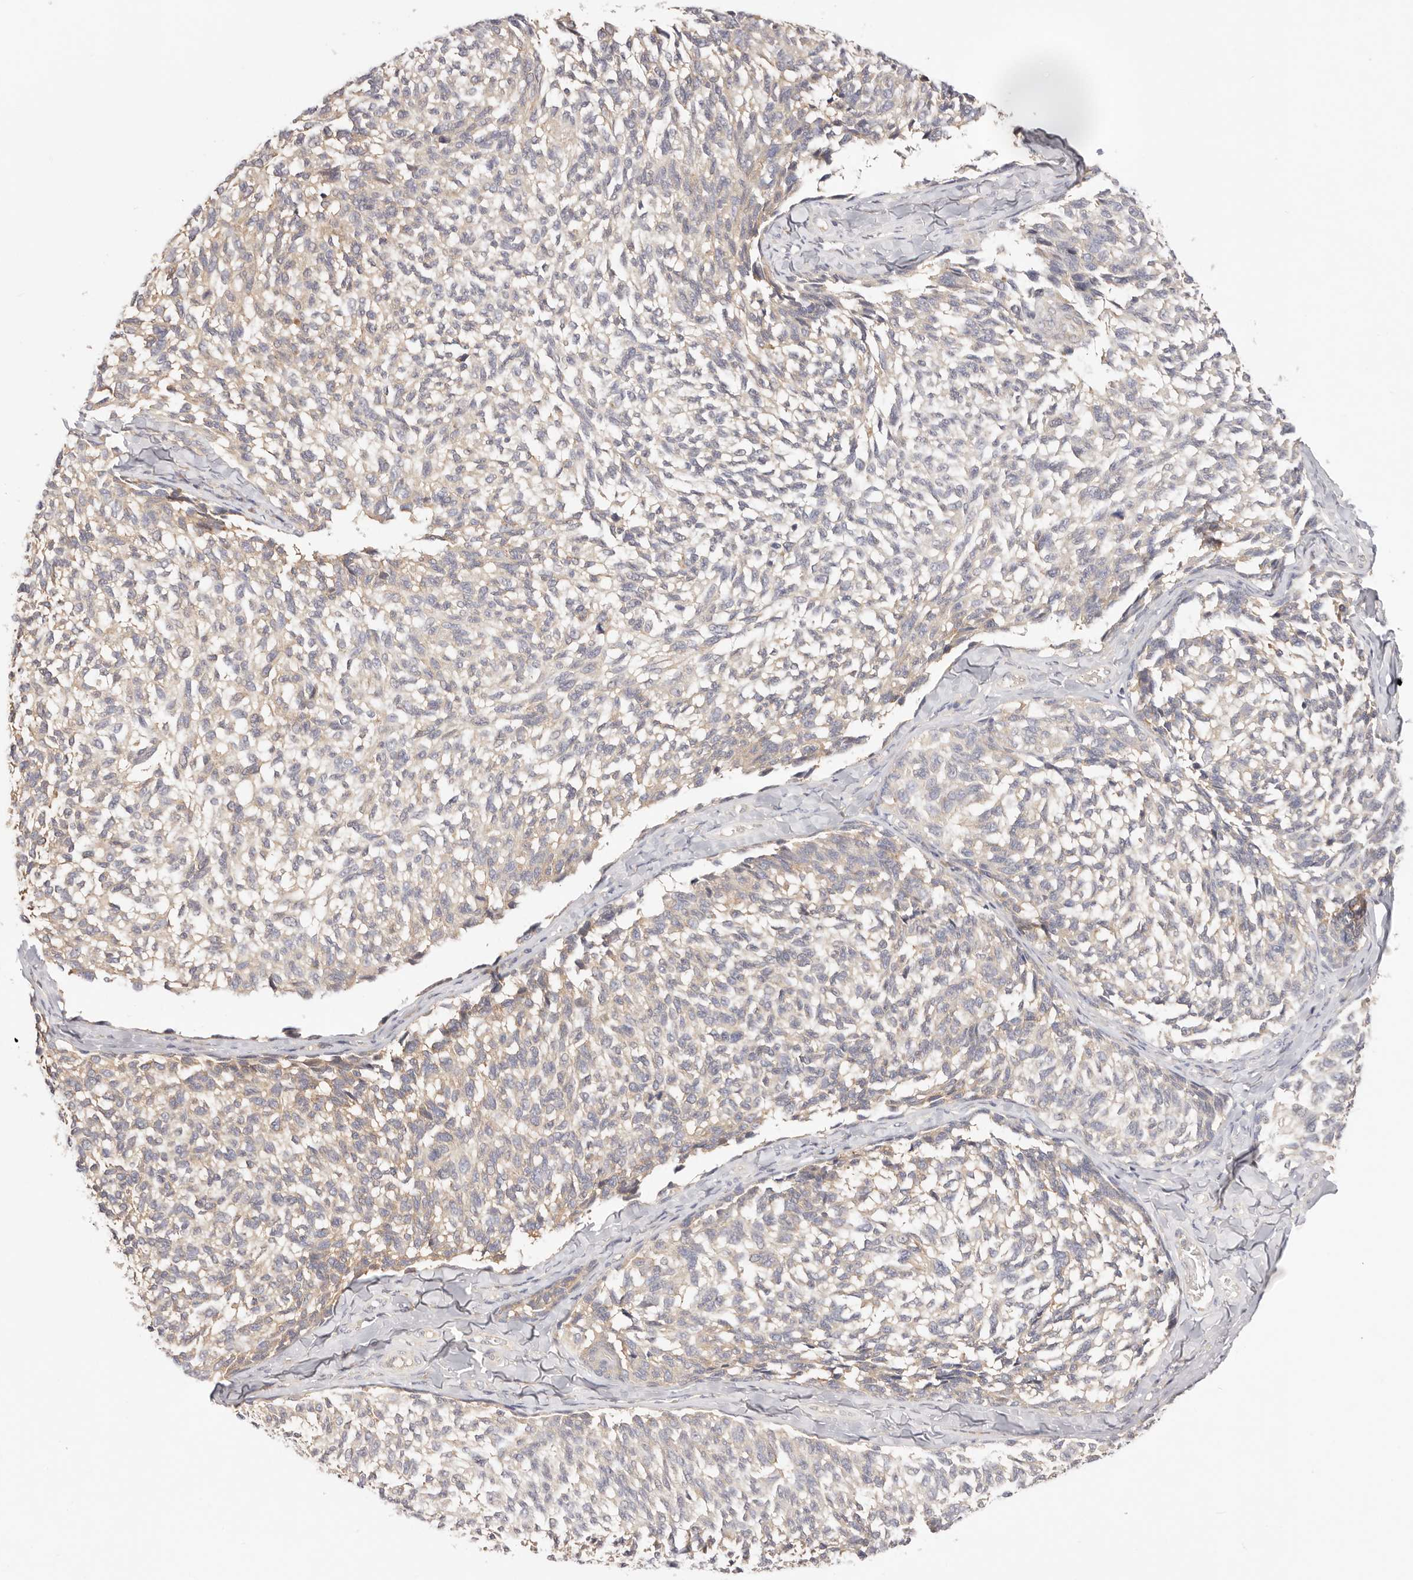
{"staining": {"intensity": "moderate", "quantity": "25%-75%", "location": "cytoplasmic/membranous"}, "tissue": "melanoma", "cell_type": "Tumor cells", "image_type": "cancer", "snomed": [{"axis": "morphology", "description": "Malignant melanoma, NOS"}, {"axis": "topography", "description": "Skin"}], "caption": "Malignant melanoma was stained to show a protein in brown. There is medium levels of moderate cytoplasmic/membranous positivity in approximately 25%-75% of tumor cells.", "gene": "KCMF1", "patient": {"sex": "female", "age": 73}}